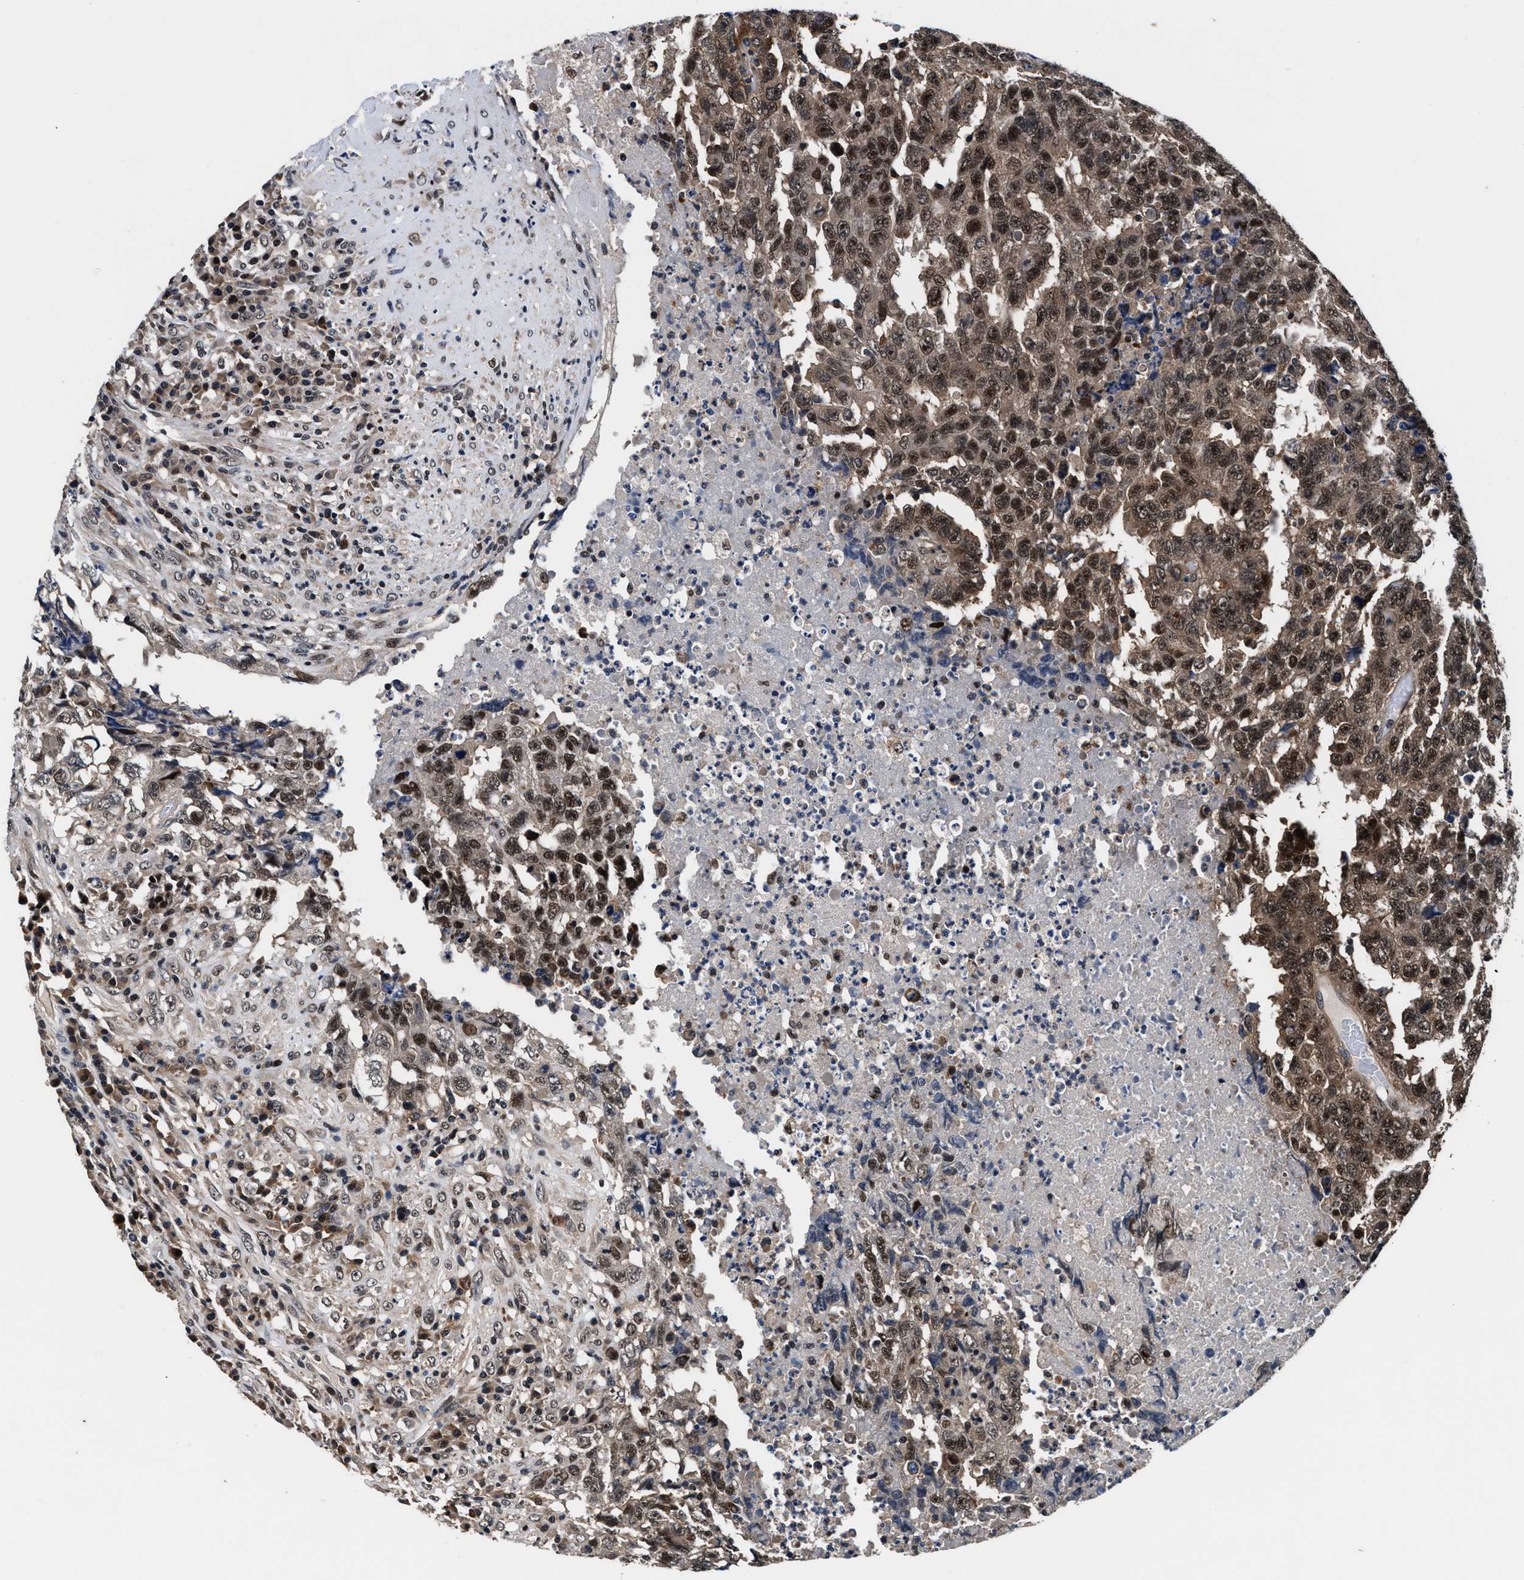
{"staining": {"intensity": "strong", "quantity": ">75%", "location": "nuclear"}, "tissue": "testis cancer", "cell_type": "Tumor cells", "image_type": "cancer", "snomed": [{"axis": "morphology", "description": "Necrosis, NOS"}, {"axis": "morphology", "description": "Carcinoma, Embryonal, NOS"}, {"axis": "topography", "description": "Testis"}], "caption": "Immunohistochemical staining of human testis cancer displays high levels of strong nuclear protein positivity in approximately >75% of tumor cells.", "gene": "USP16", "patient": {"sex": "male", "age": 19}}